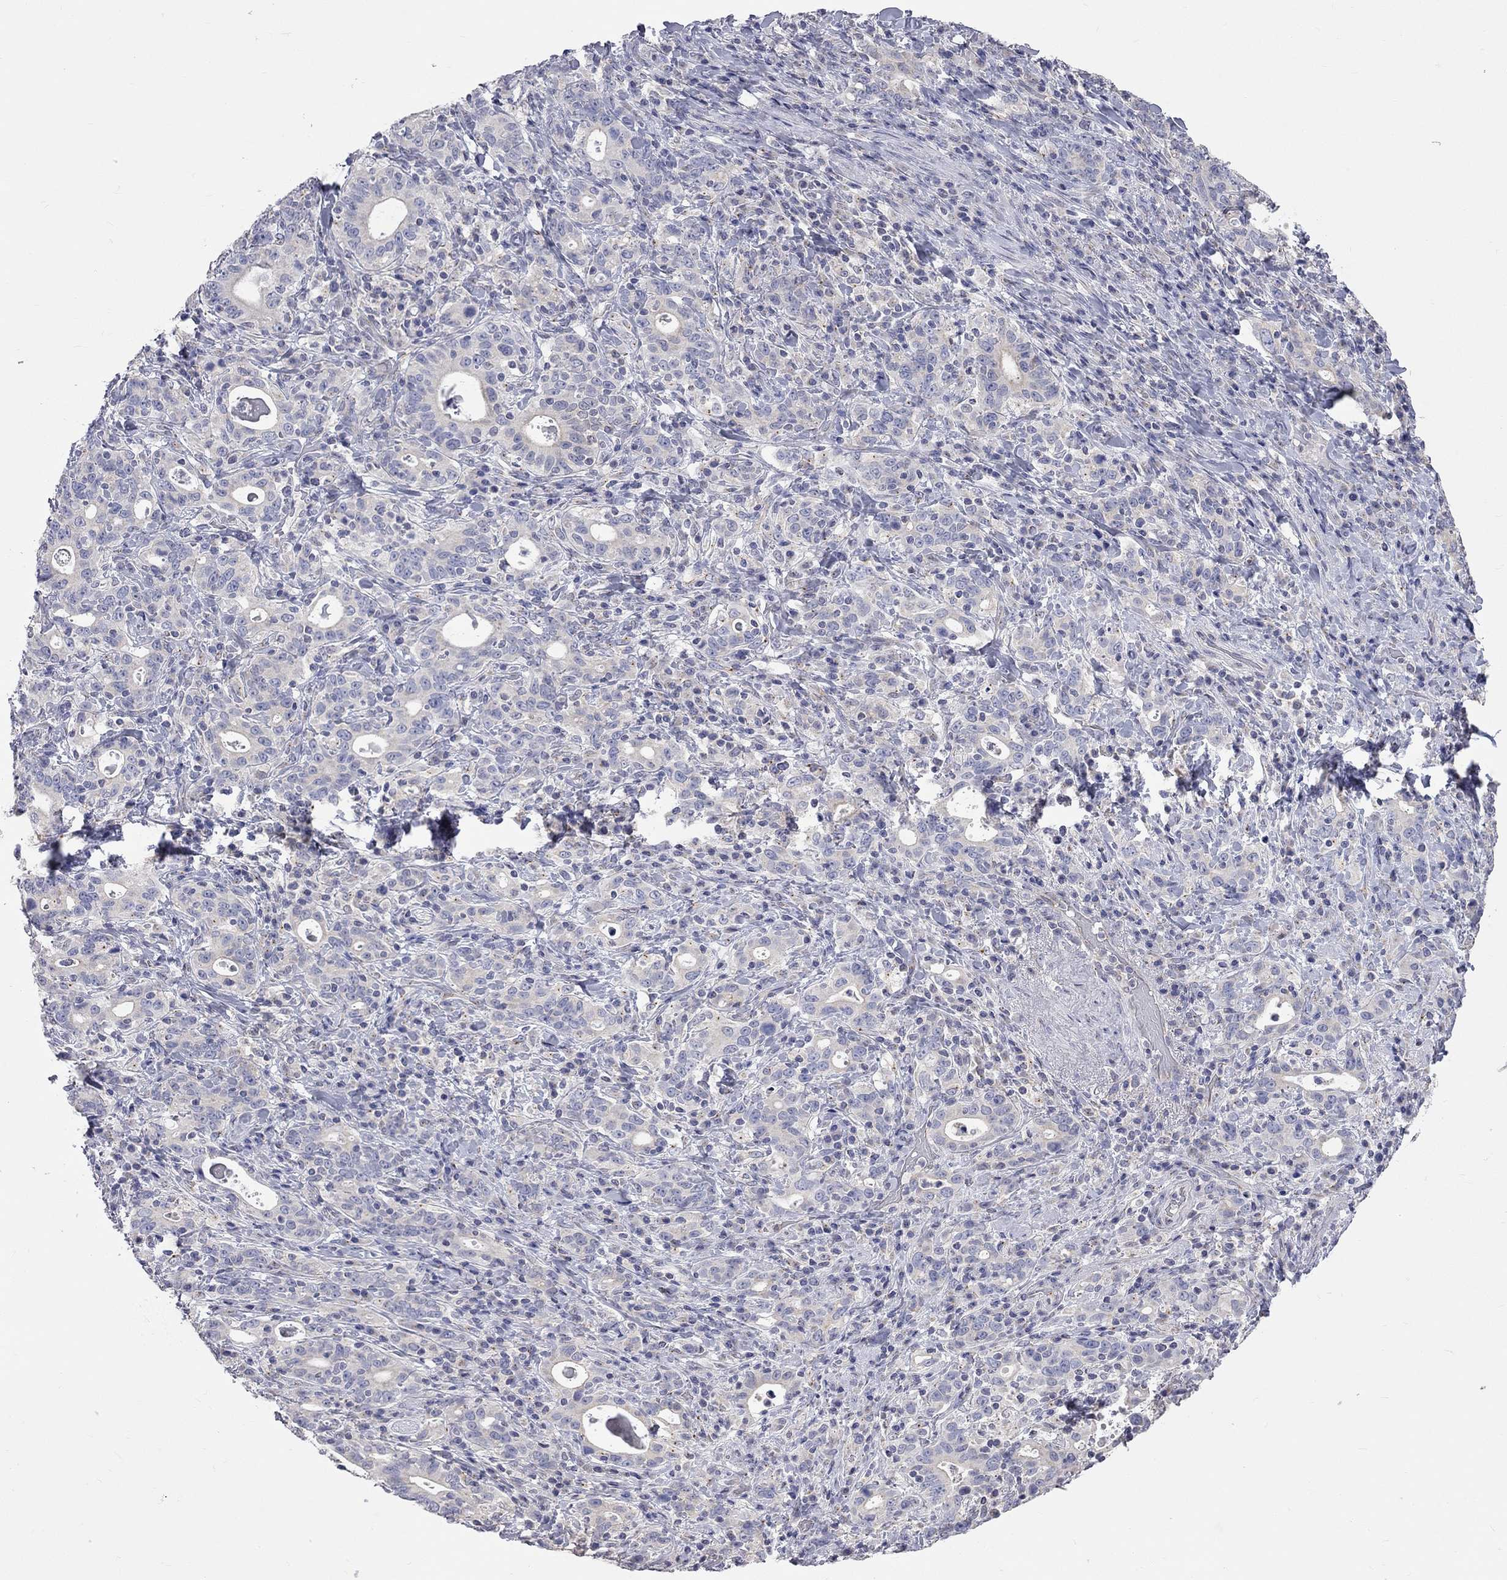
{"staining": {"intensity": "negative", "quantity": "none", "location": "none"}, "tissue": "stomach cancer", "cell_type": "Tumor cells", "image_type": "cancer", "snomed": [{"axis": "morphology", "description": "Adenocarcinoma, NOS"}, {"axis": "topography", "description": "Stomach"}], "caption": "Histopathology image shows no protein expression in tumor cells of stomach cancer (adenocarcinoma) tissue. Nuclei are stained in blue.", "gene": "OPRK1", "patient": {"sex": "male", "age": 79}}